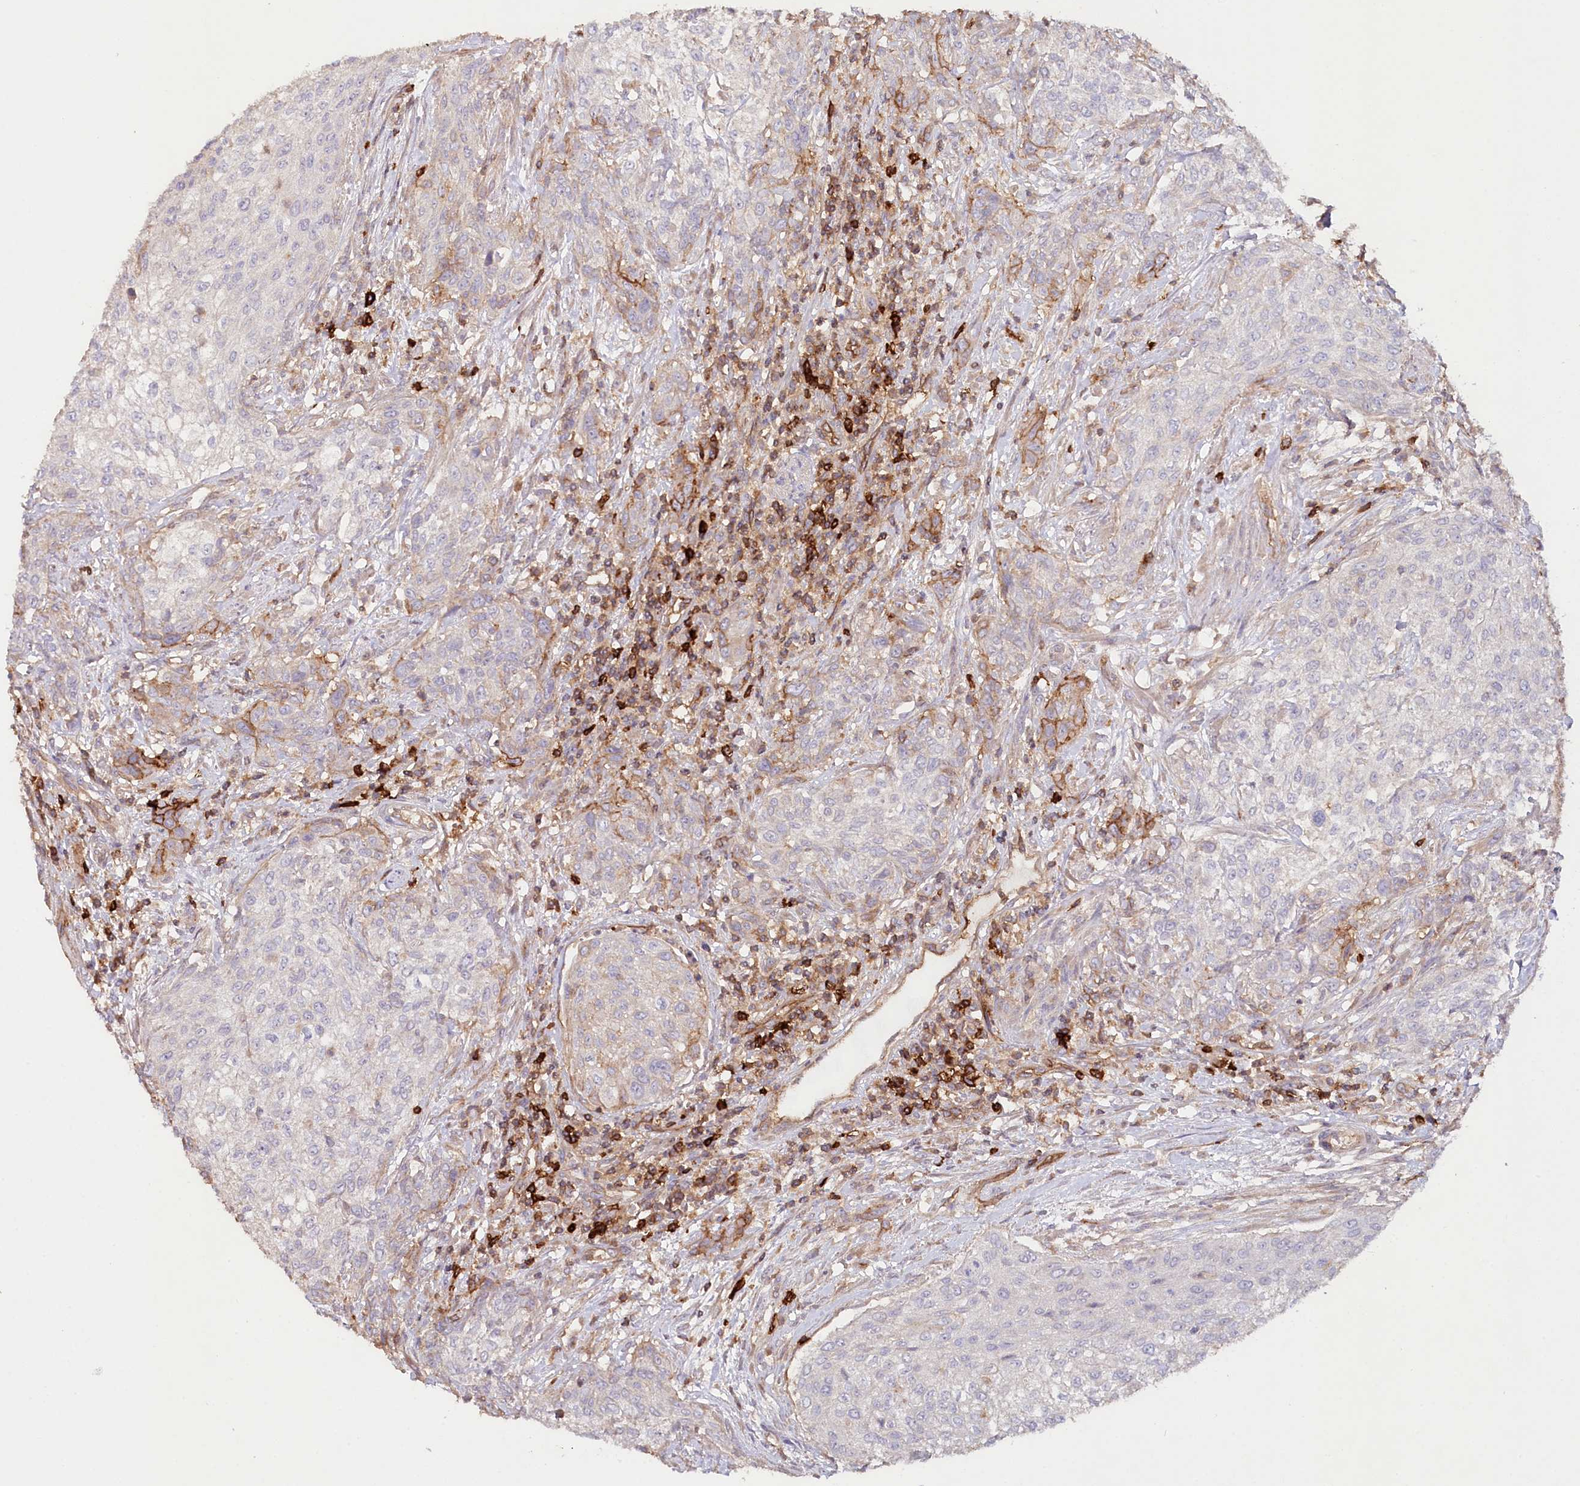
{"staining": {"intensity": "moderate", "quantity": "<25%", "location": "cytoplasmic/membranous"}, "tissue": "urothelial cancer", "cell_type": "Tumor cells", "image_type": "cancer", "snomed": [{"axis": "morphology", "description": "Normal tissue, NOS"}, {"axis": "morphology", "description": "Urothelial carcinoma, NOS"}, {"axis": "topography", "description": "Urinary bladder"}, {"axis": "topography", "description": "Peripheral nerve tissue"}], "caption": "IHC (DAB (3,3'-diaminobenzidine)) staining of urothelial cancer demonstrates moderate cytoplasmic/membranous protein staining in about <25% of tumor cells.", "gene": "RBP5", "patient": {"sex": "male", "age": 35}}